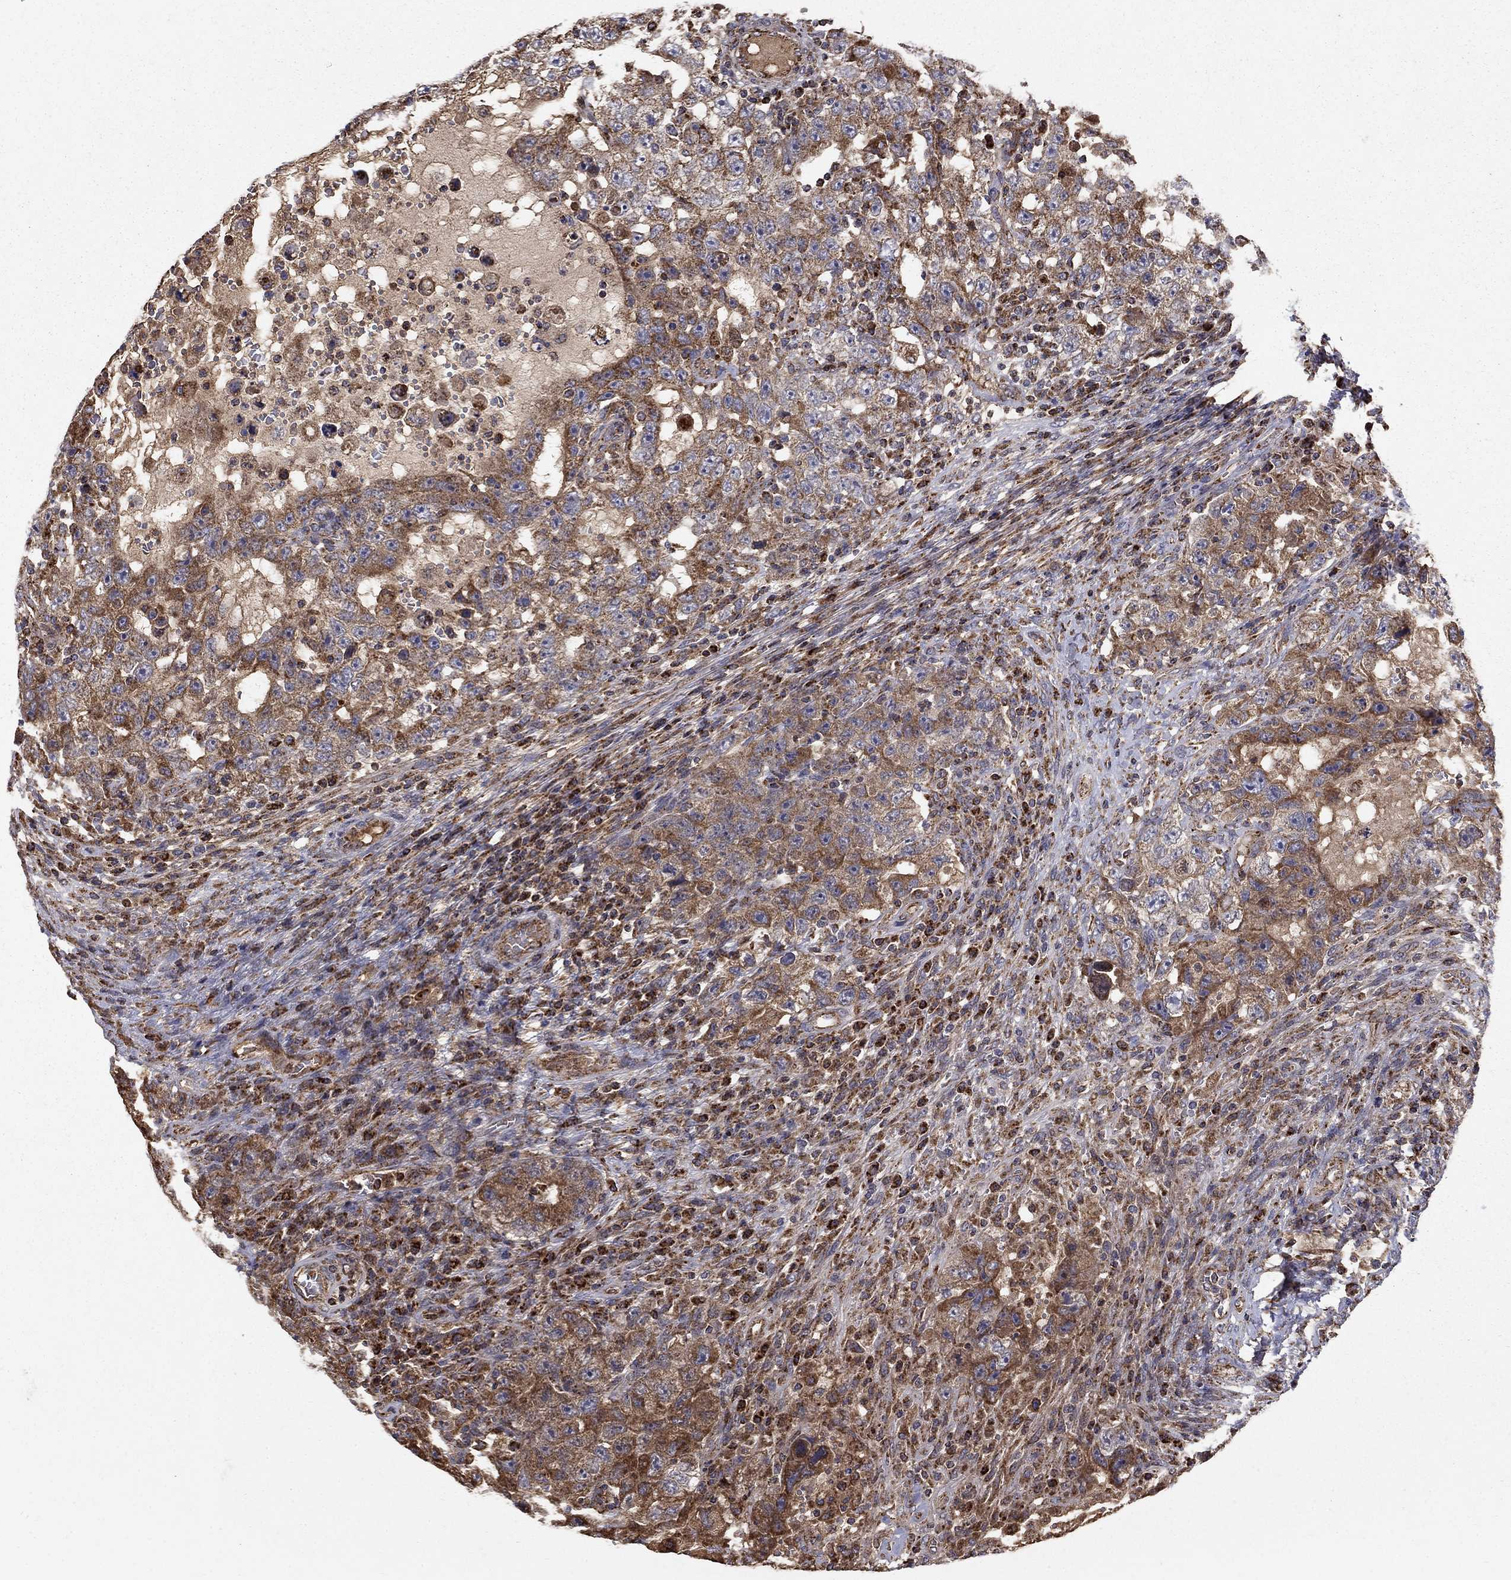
{"staining": {"intensity": "moderate", "quantity": ">75%", "location": "cytoplasmic/membranous"}, "tissue": "testis cancer", "cell_type": "Tumor cells", "image_type": "cancer", "snomed": [{"axis": "morphology", "description": "Carcinoma, Embryonal, NOS"}, {"axis": "topography", "description": "Testis"}], "caption": "Protein expression by IHC exhibits moderate cytoplasmic/membranous staining in about >75% of tumor cells in embryonal carcinoma (testis).", "gene": "NDUFS8", "patient": {"sex": "male", "age": 26}}